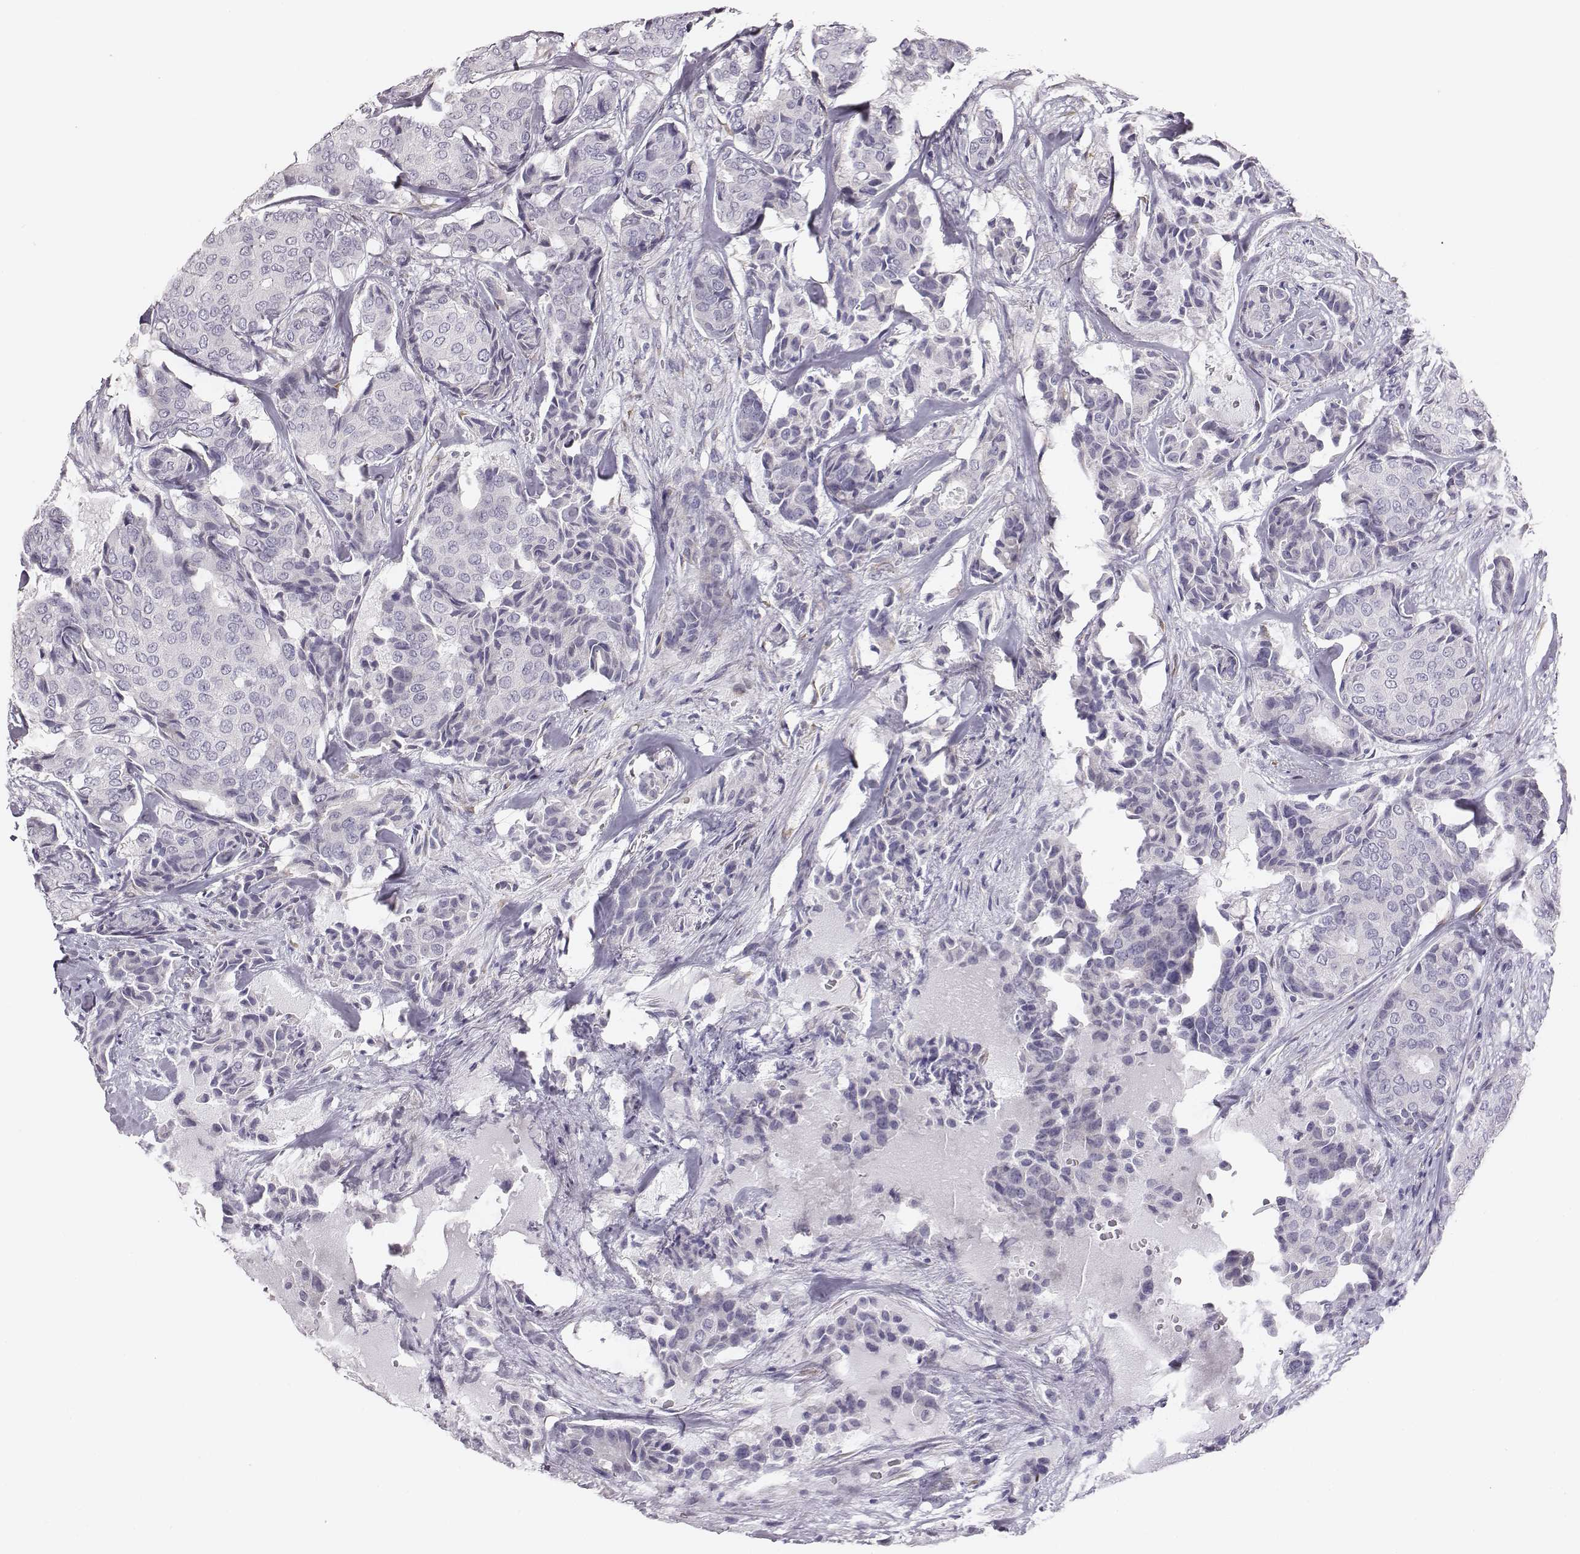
{"staining": {"intensity": "negative", "quantity": "none", "location": "none"}, "tissue": "breast cancer", "cell_type": "Tumor cells", "image_type": "cancer", "snomed": [{"axis": "morphology", "description": "Duct carcinoma"}, {"axis": "topography", "description": "Breast"}], "caption": "There is no significant staining in tumor cells of infiltrating ductal carcinoma (breast).", "gene": "GUCA1A", "patient": {"sex": "female", "age": 75}}